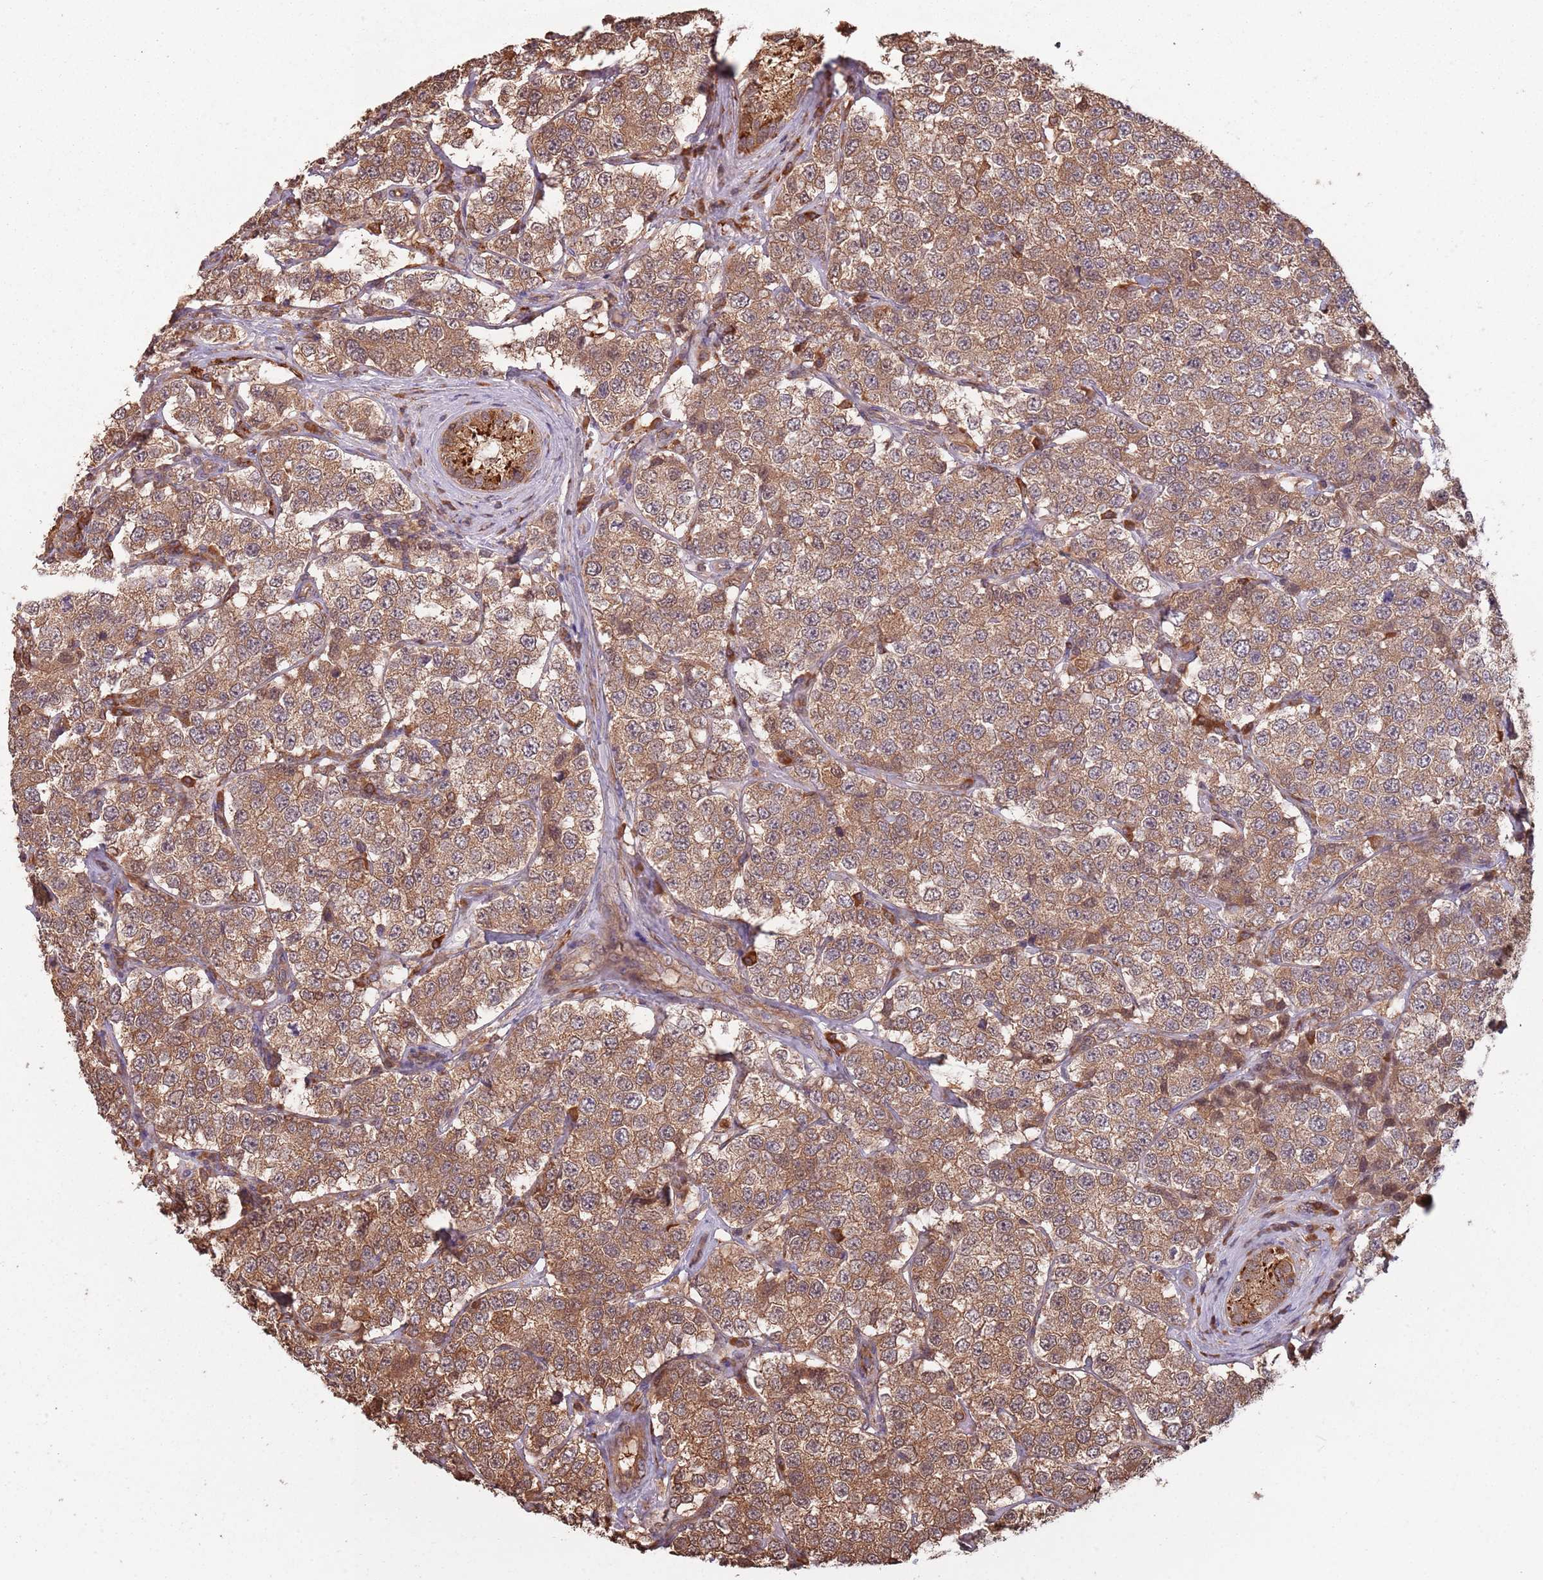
{"staining": {"intensity": "moderate", "quantity": ">75%", "location": "cytoplasmic/membranous"}, "tissue": "testis cancer", "cell_type": "Tumor cells", "image_type": "cancer", "snomed": [{"axis": "morphology", "description": "Seminoma, NOS"}, {"axis": "topography", "description": "Testis"}], "caption": "Immunohistochemical staining of testis cancer (seminoma) reveals medium levels of moderate cytoplasmic/membranous protein staining in about >75% of tumor cells.", "gene": "COG4", "patient": {"sex": "male", "age": 34}}